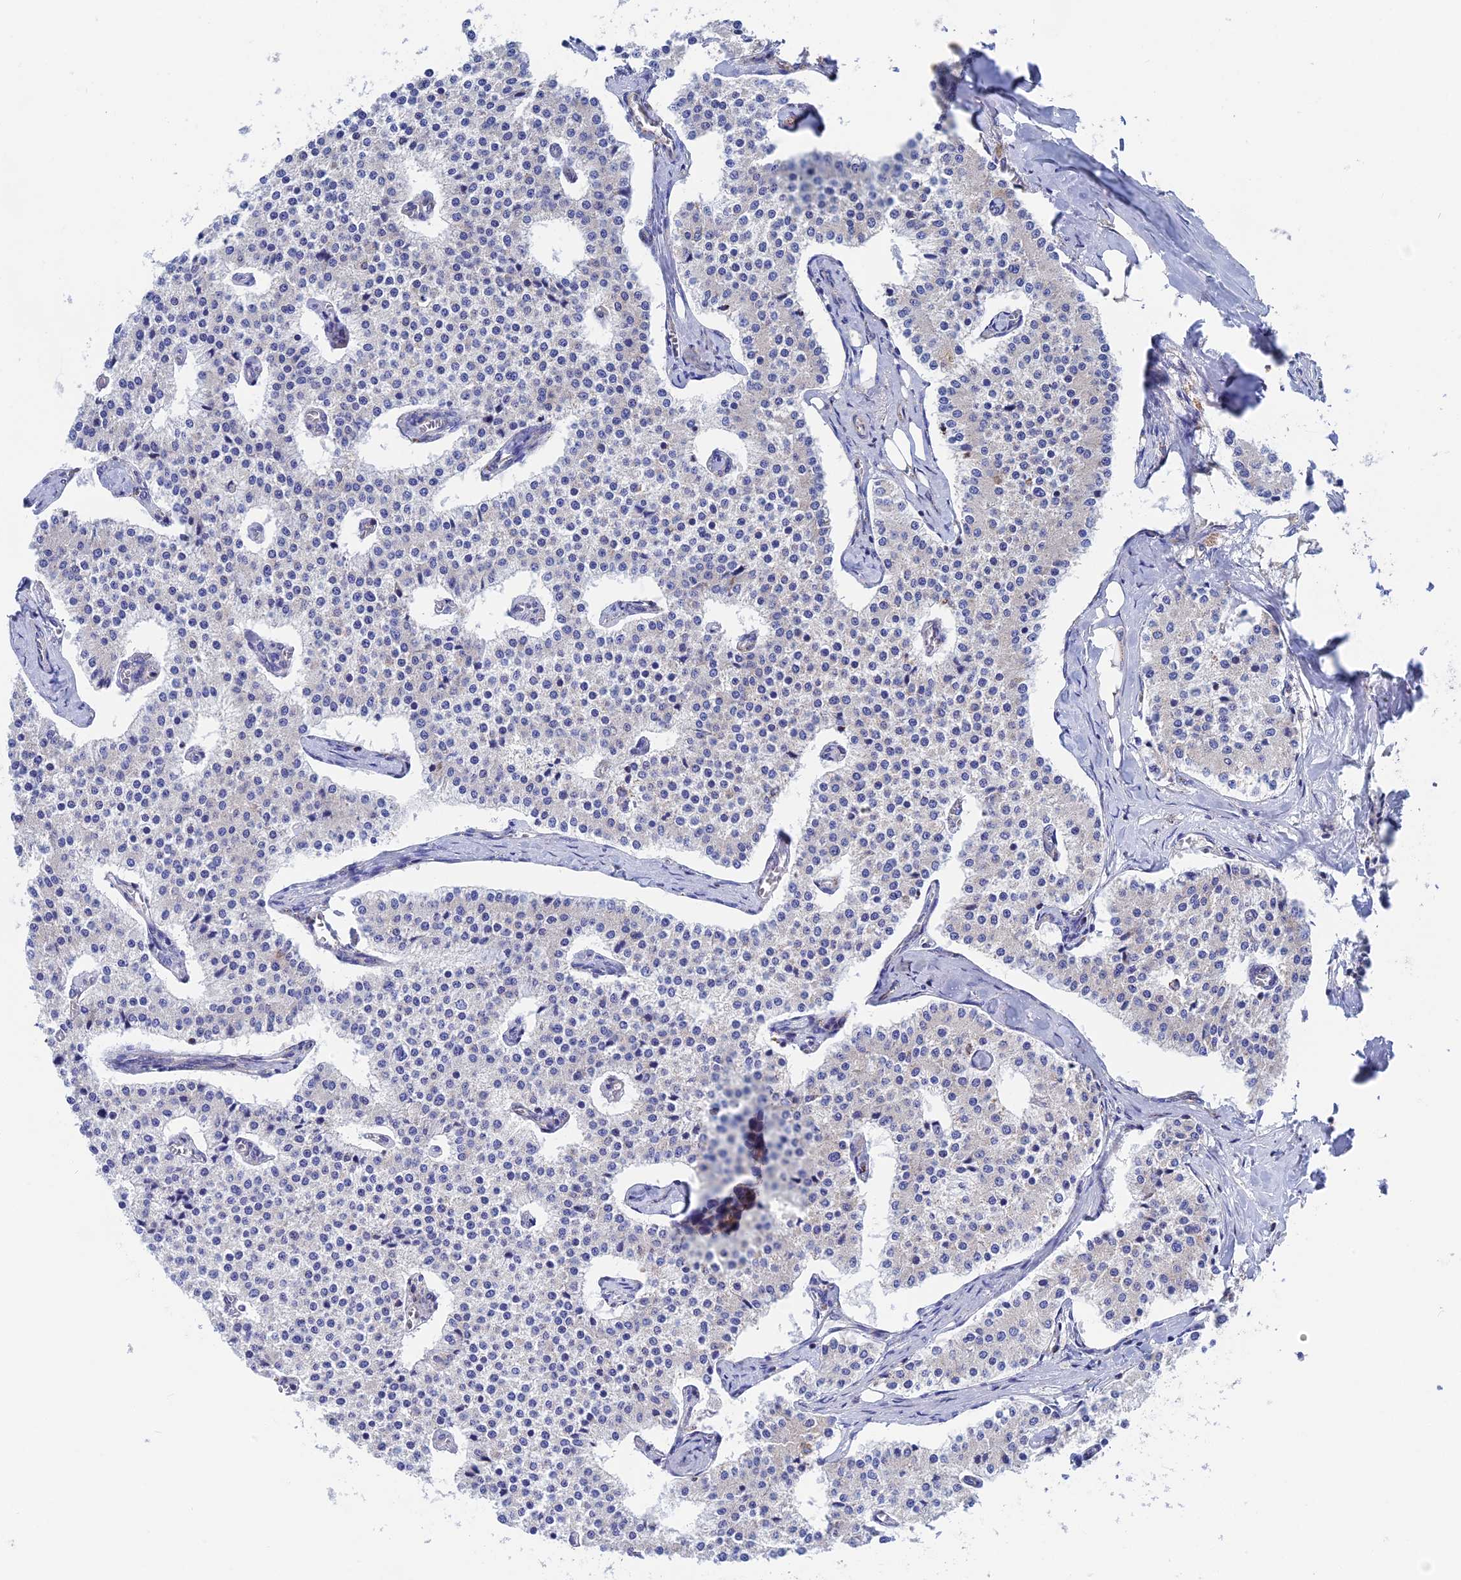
{"staining": {"intensity": "negative", "quantity": "none", "location": "none"}, "tissue": "carcinoid", "cell_type": "Tumor cells", "image_type": "cancer", "snomed": [{"axis": "morphology", "description": "Carcinoid, malignant, NOS"}, {"axis": "topography", "description": "Colon"}], "caption": "This is an IHC micrograph of human carcinoid (malignant). There is no expression in tumor cells.", "gene": "WDR83", "patient": {"sex": "female", "age": 52}}